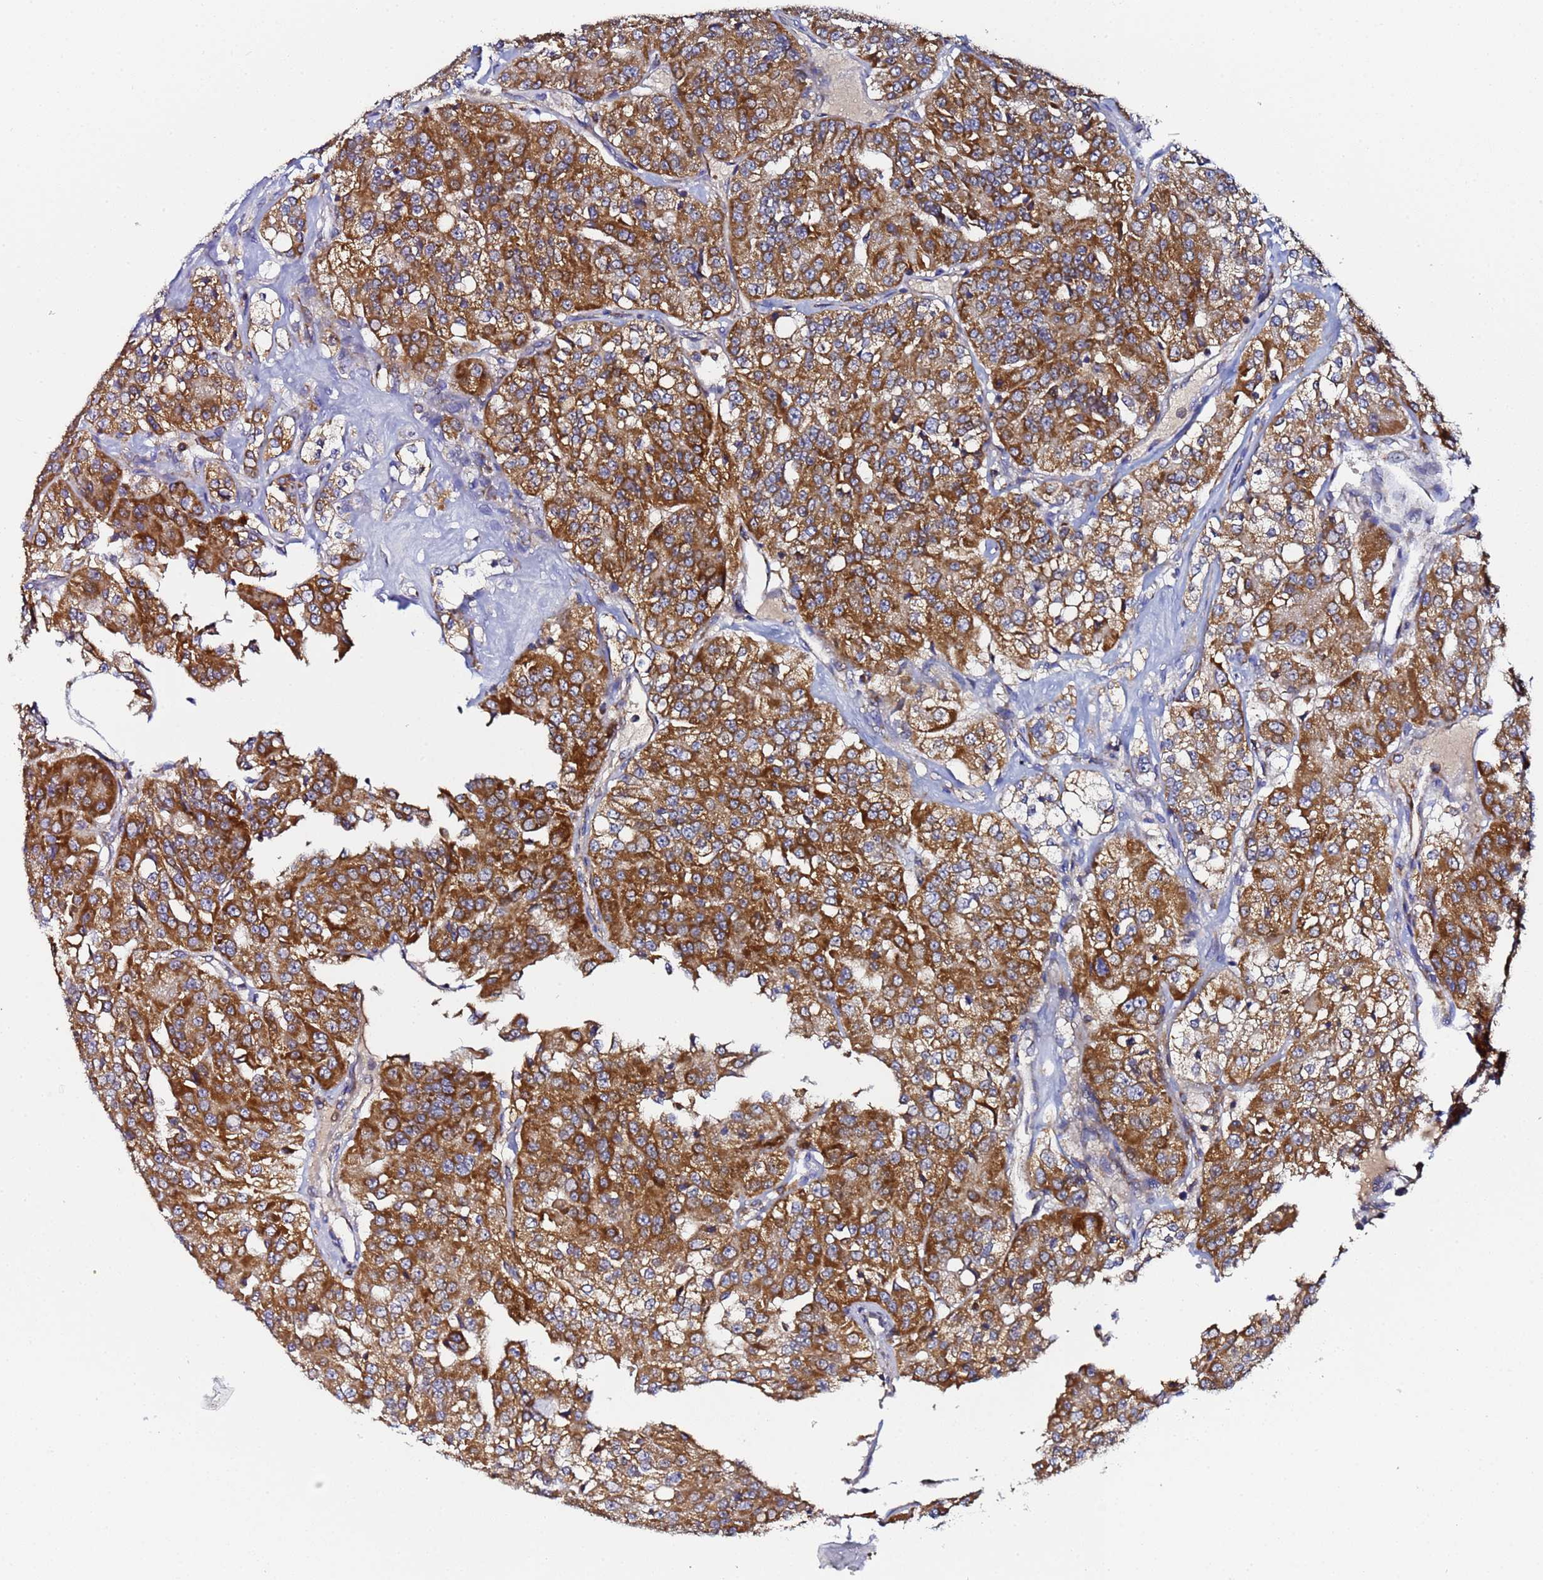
{"staining": {"intensity": "strong", "quantity": ">75%", "location": "cytoplasmic/membranous"}, "tissue": "renal cancer", "cell_type": "Tumor cells", "image_type": "cancer", "snomed": [{"axis": "morphology", "description": "Adenocarcinoma, NOS"}, {"axis": "topography", "description": "Kidney"}], "caption": "The image exhibits staining of renal cancer (adenocarcinoma), revealing strong cytoplasmic/membranous protein expression (brown color) within tumor cells.", "gene": "CCDC127", "patient": {"sex": "female", "age": 63}}